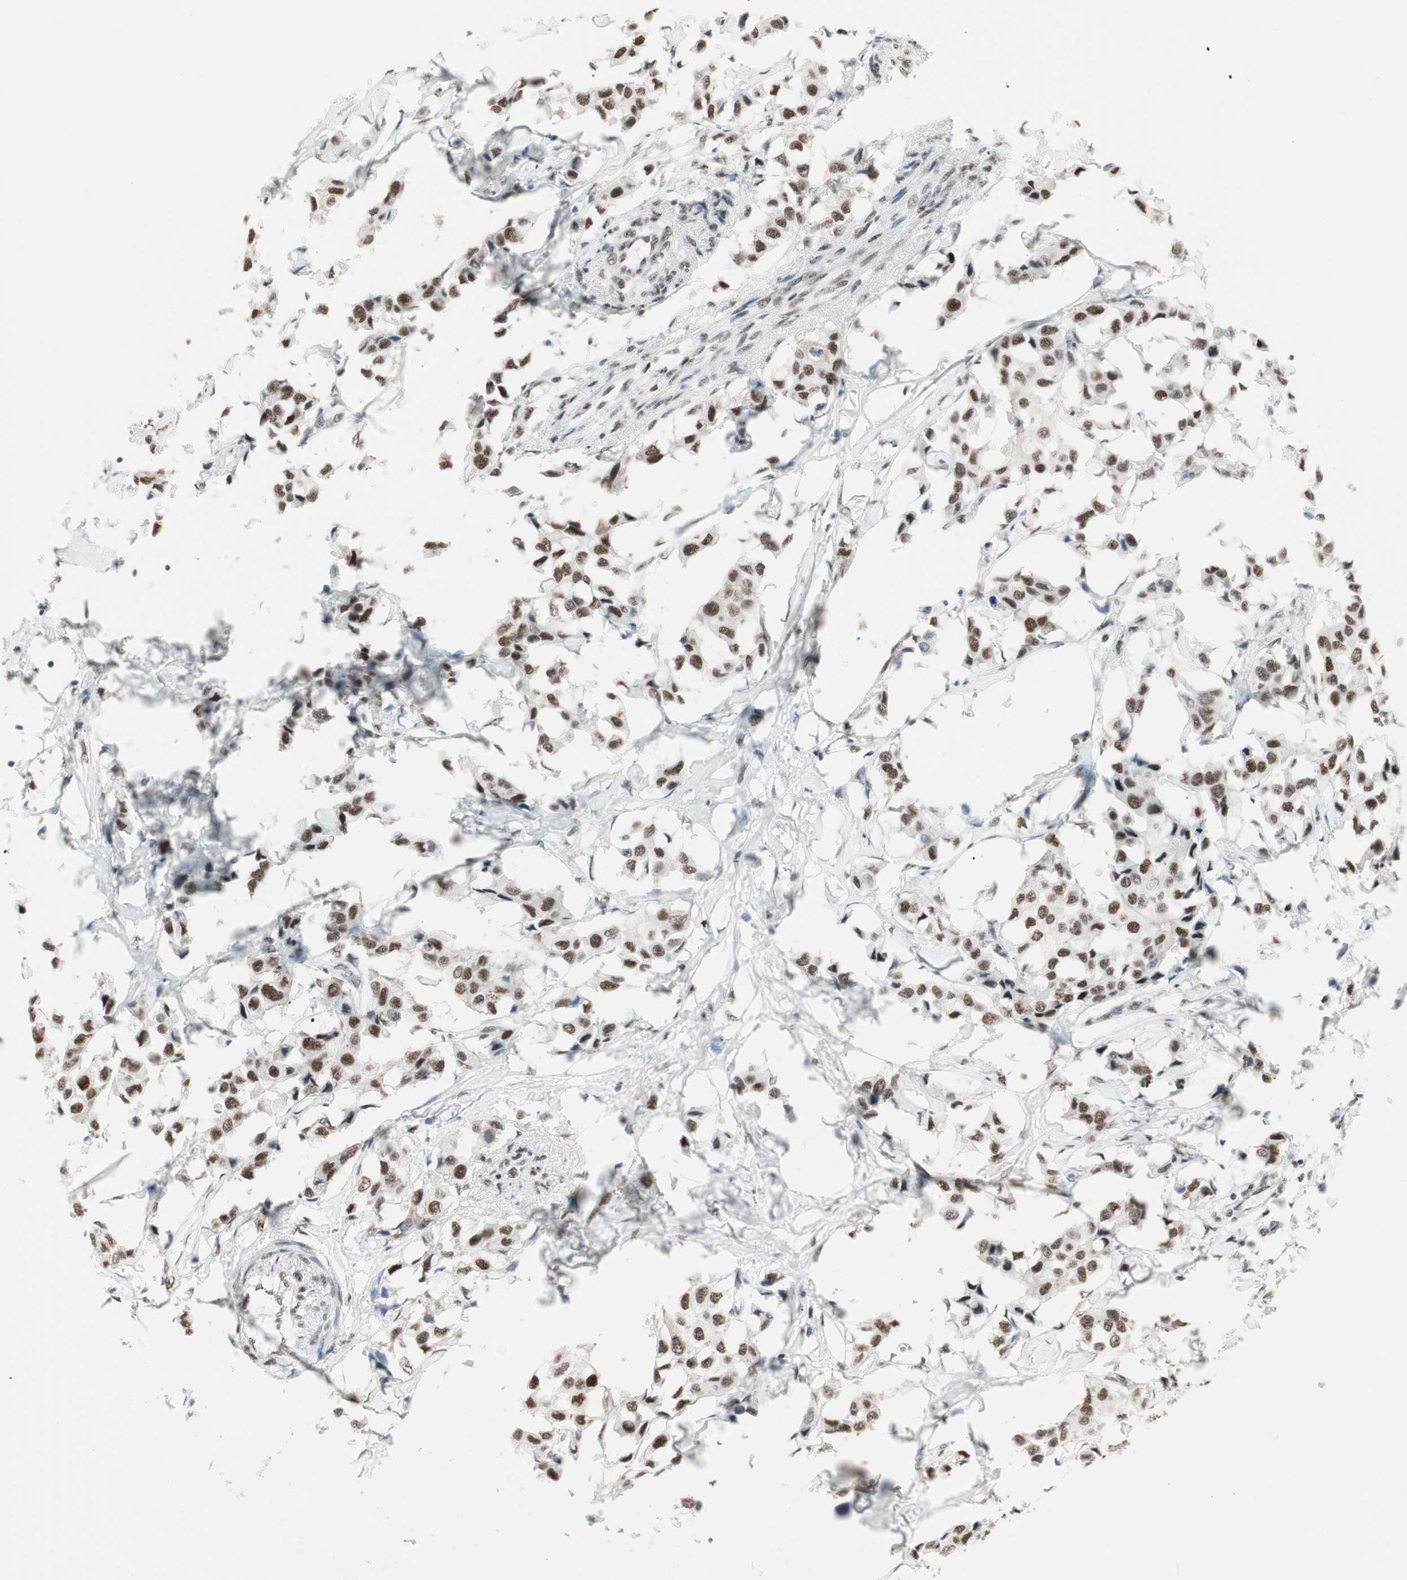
{"staining": {"intensity": "strong", "quantity": ">75%", "location": "nuclear"}, "tissue": "breast cancer", "cell_type": "Tumor cells", "image_type": "cancer", "snomed": [{"axis": "morphology", "description": "Duct carcinoma"}, {"axis": "topography", "description": "Breast"}], "caption": "The image displays a brown stain indicating the presence of a protein in the nuclear of tumor cells in breast intraductal carcinoma.", "gene": "HEXIM1", "patient": {"sex": "female", "age": 80}}